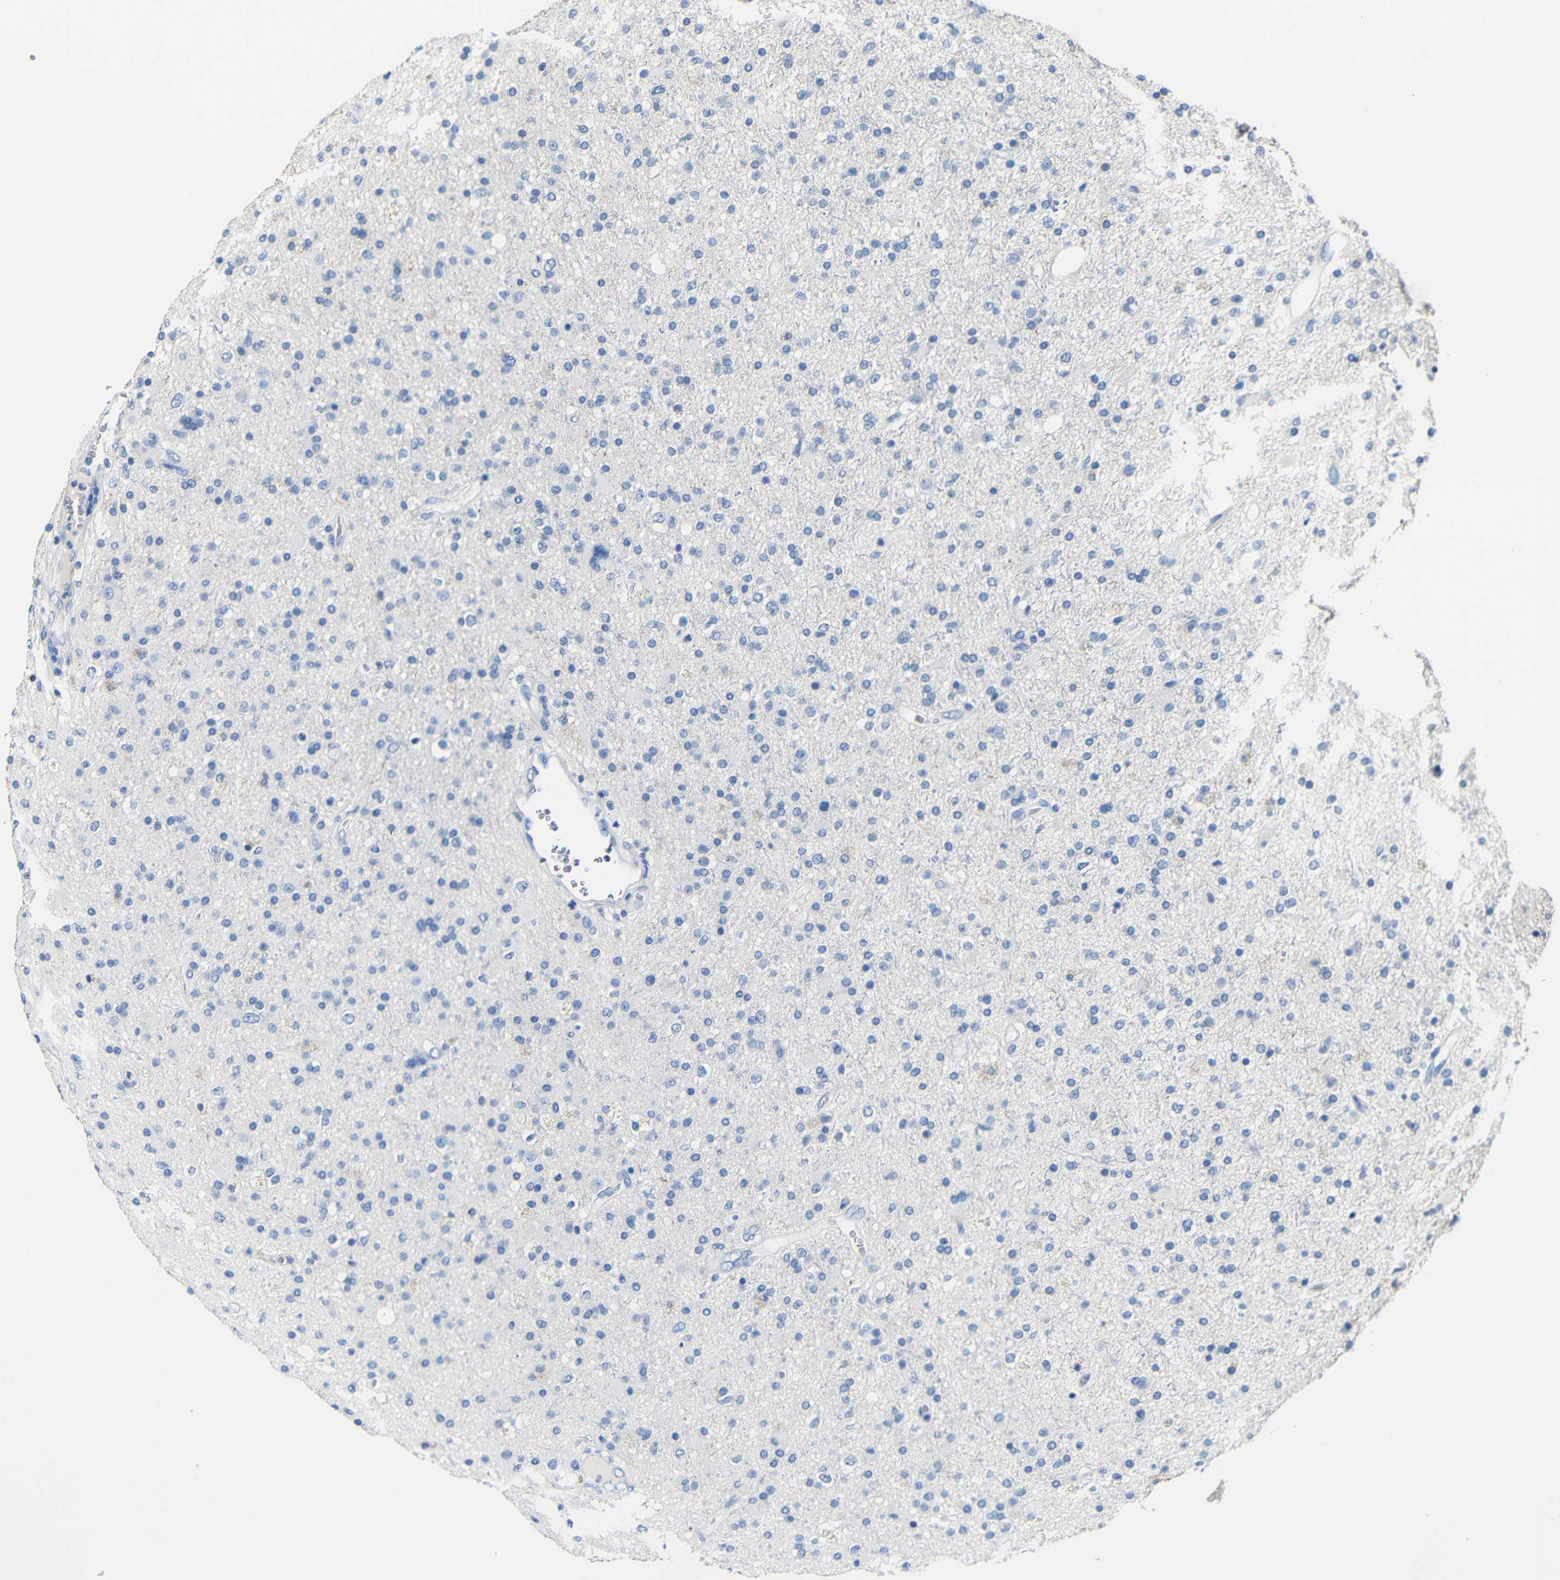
{"staining": {"intensity": "negative", "quantity": "none", "location": "none"}, "tissue": "glioma", "cell_type": "Tumor cells", "image_type": "cancer", "snomed": [{"axis": "morphology", "description": "Glioma, malignant, High grade"}, {"axis": "topography", "description": "Brain"}], "caption": "IHC micrograph of neoplastic tissue: human glioma stained with DAB shows no significant protein staining in tumor cells.", "gene": "ACKR2", "patient": {"sex": "male", "age": 33}}